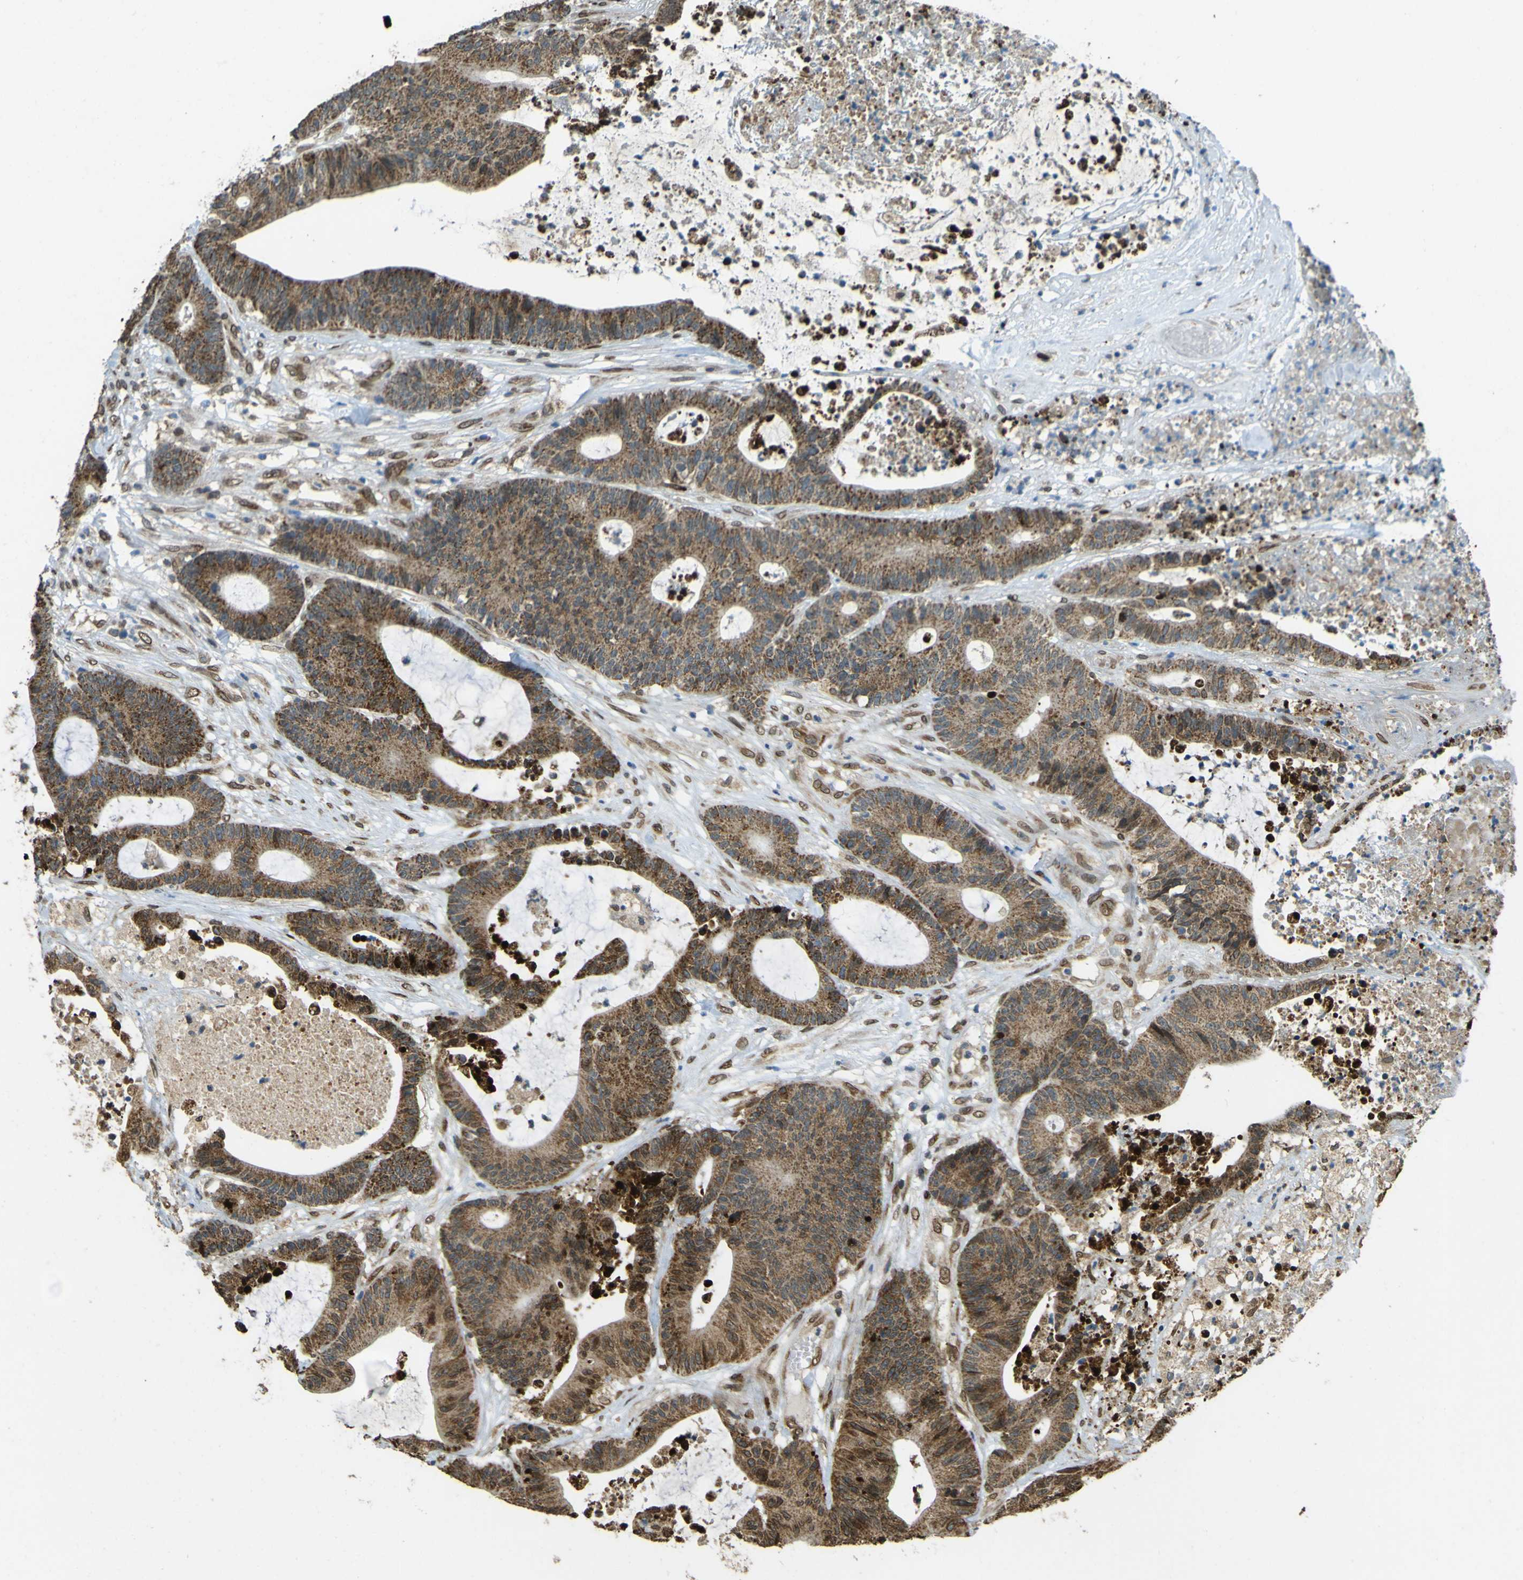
{"staining": {"intensity": "moderate", "quantity": ">75%", "location": "cytoplasmic/membranous"}, "tissue": "colorectal cancer", "cell_type": "Tumor cells", "image_type": "cancer", "snomed": [{"axis": "morphology", "description": "Adenocarcinoma, NOS"}, {"axis": "topography", "description": "Colon"}], "caption": "IHC (DAB) staining of colorectal cancer reveals moderate cytoplasmic/membranous protein expression in about >75% of tumor cells.", "gene": "GALNT1", "patient": {"sex": "female", "age": 84}}